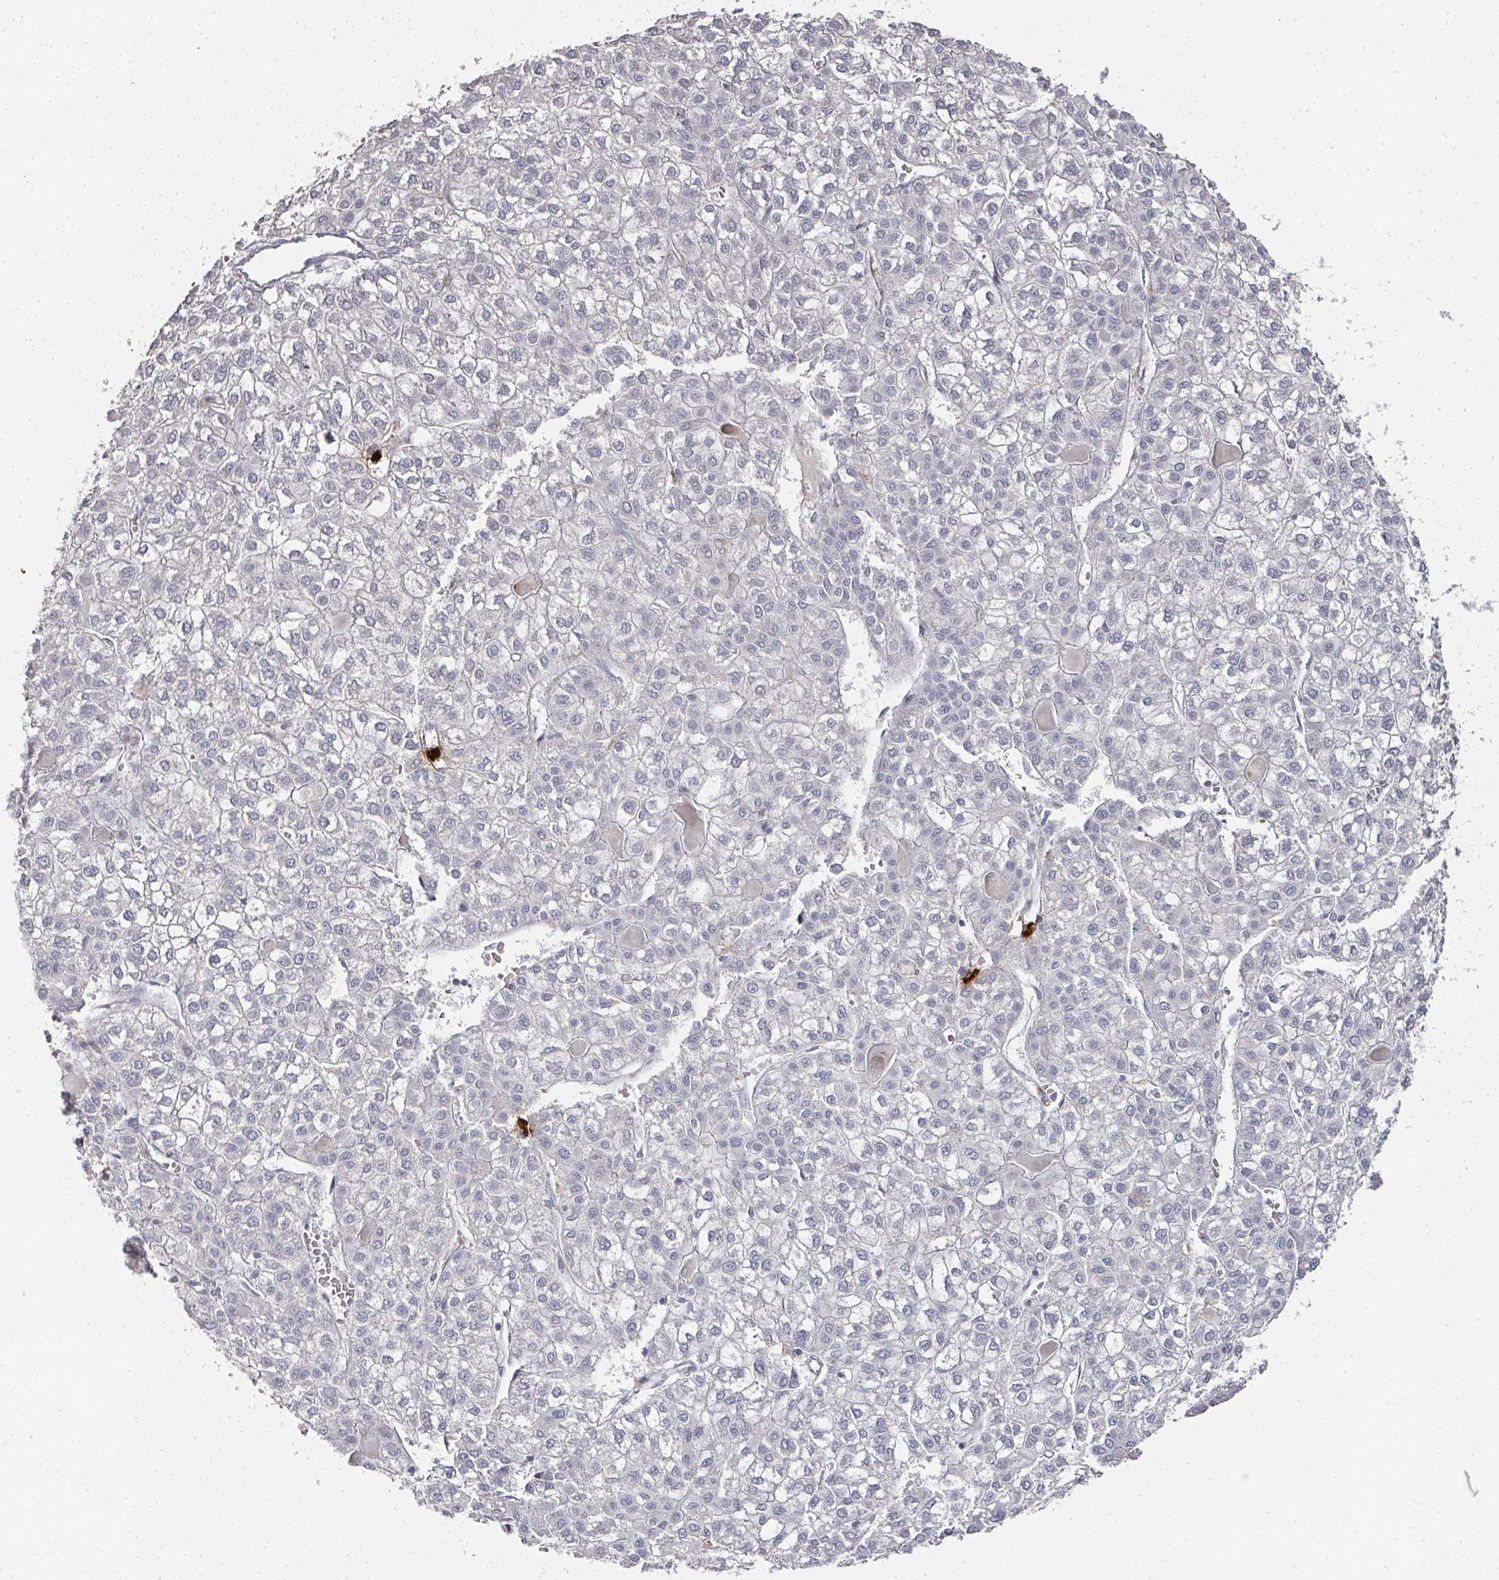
{"staining": {"intensity": "negative", "quantity": "none", "location": "none"}, "tissue": "liver cancer", "cell_type": "Tumor cells", "image_type": "cancer", "snomed": [{"axis": "morphology", "description": "Carcinoma, Hepatocellular, NOS"}, {"axis": "topography", "description": "Liver"}], "caption": "This is an immunohistochemistry micrograph of human liver cancer (hepatocellular carcinoma). There is no staining in tumor cells.", "gene": "CAMP", "patient": {"sex": "female", "age": 43}}